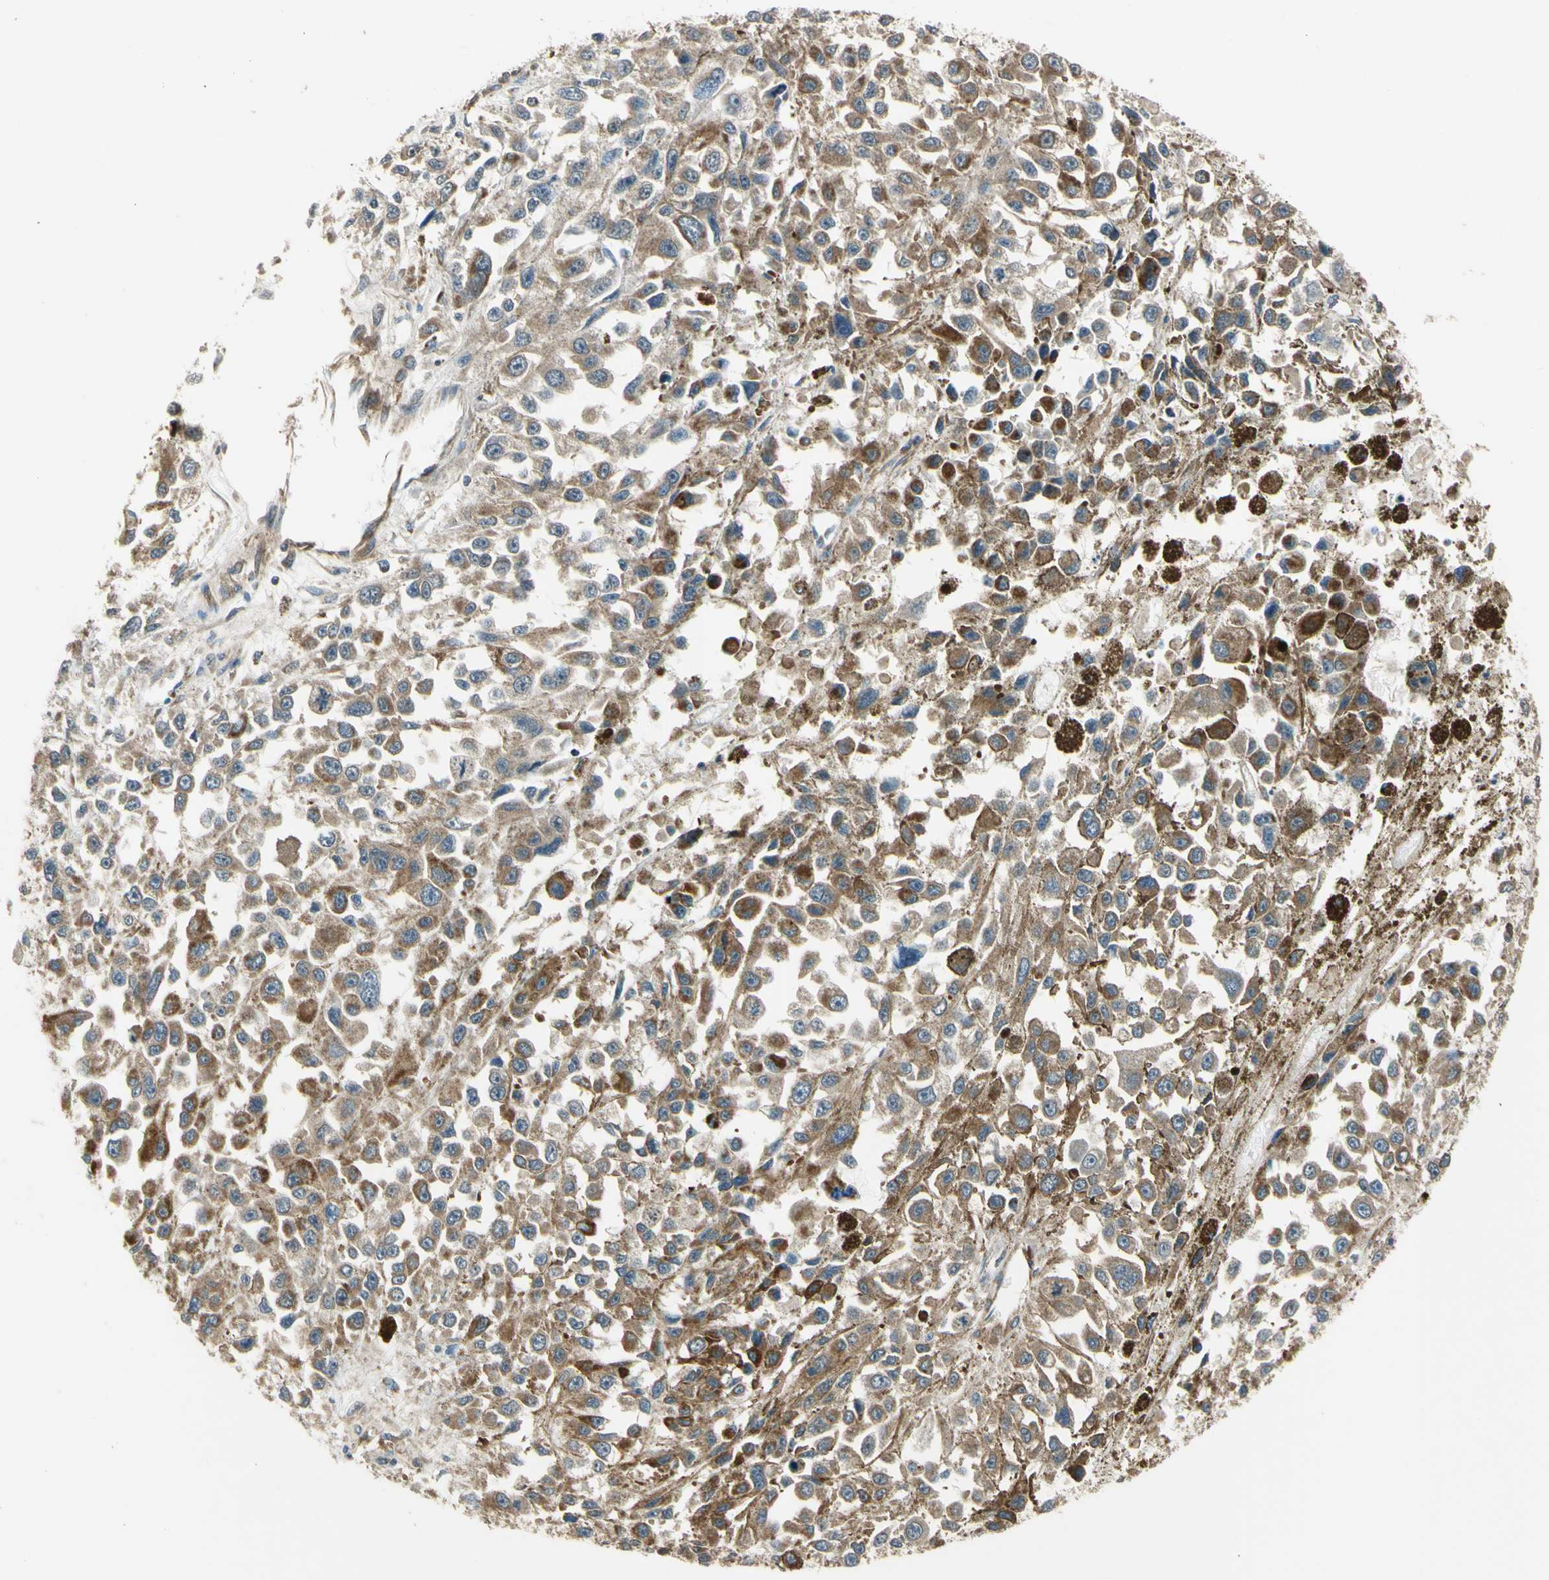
{"staining": {"intensity": "moderate", "quantity": "25%-75%", "location": "cytoplasmic/membranous"}, "tissue": "melanoma", "cell_type": "Tumor cells", "image_type": "cancer", "snomed": [{"axis": "morphology", "description": "Malignant melanoma, Metastatic site"}, {"axis": "topography", "description": "Lymph node"}], "caption": "The image demonstrates staining of malignant melanoma (metastatic site), revealing moderate cytoplasmic/membranous protein expression (brown color) within tumor cells. Nuclei are stained in blue.", "gene": "EFNB2", "patient": {"sex": "male", "age": 59}}